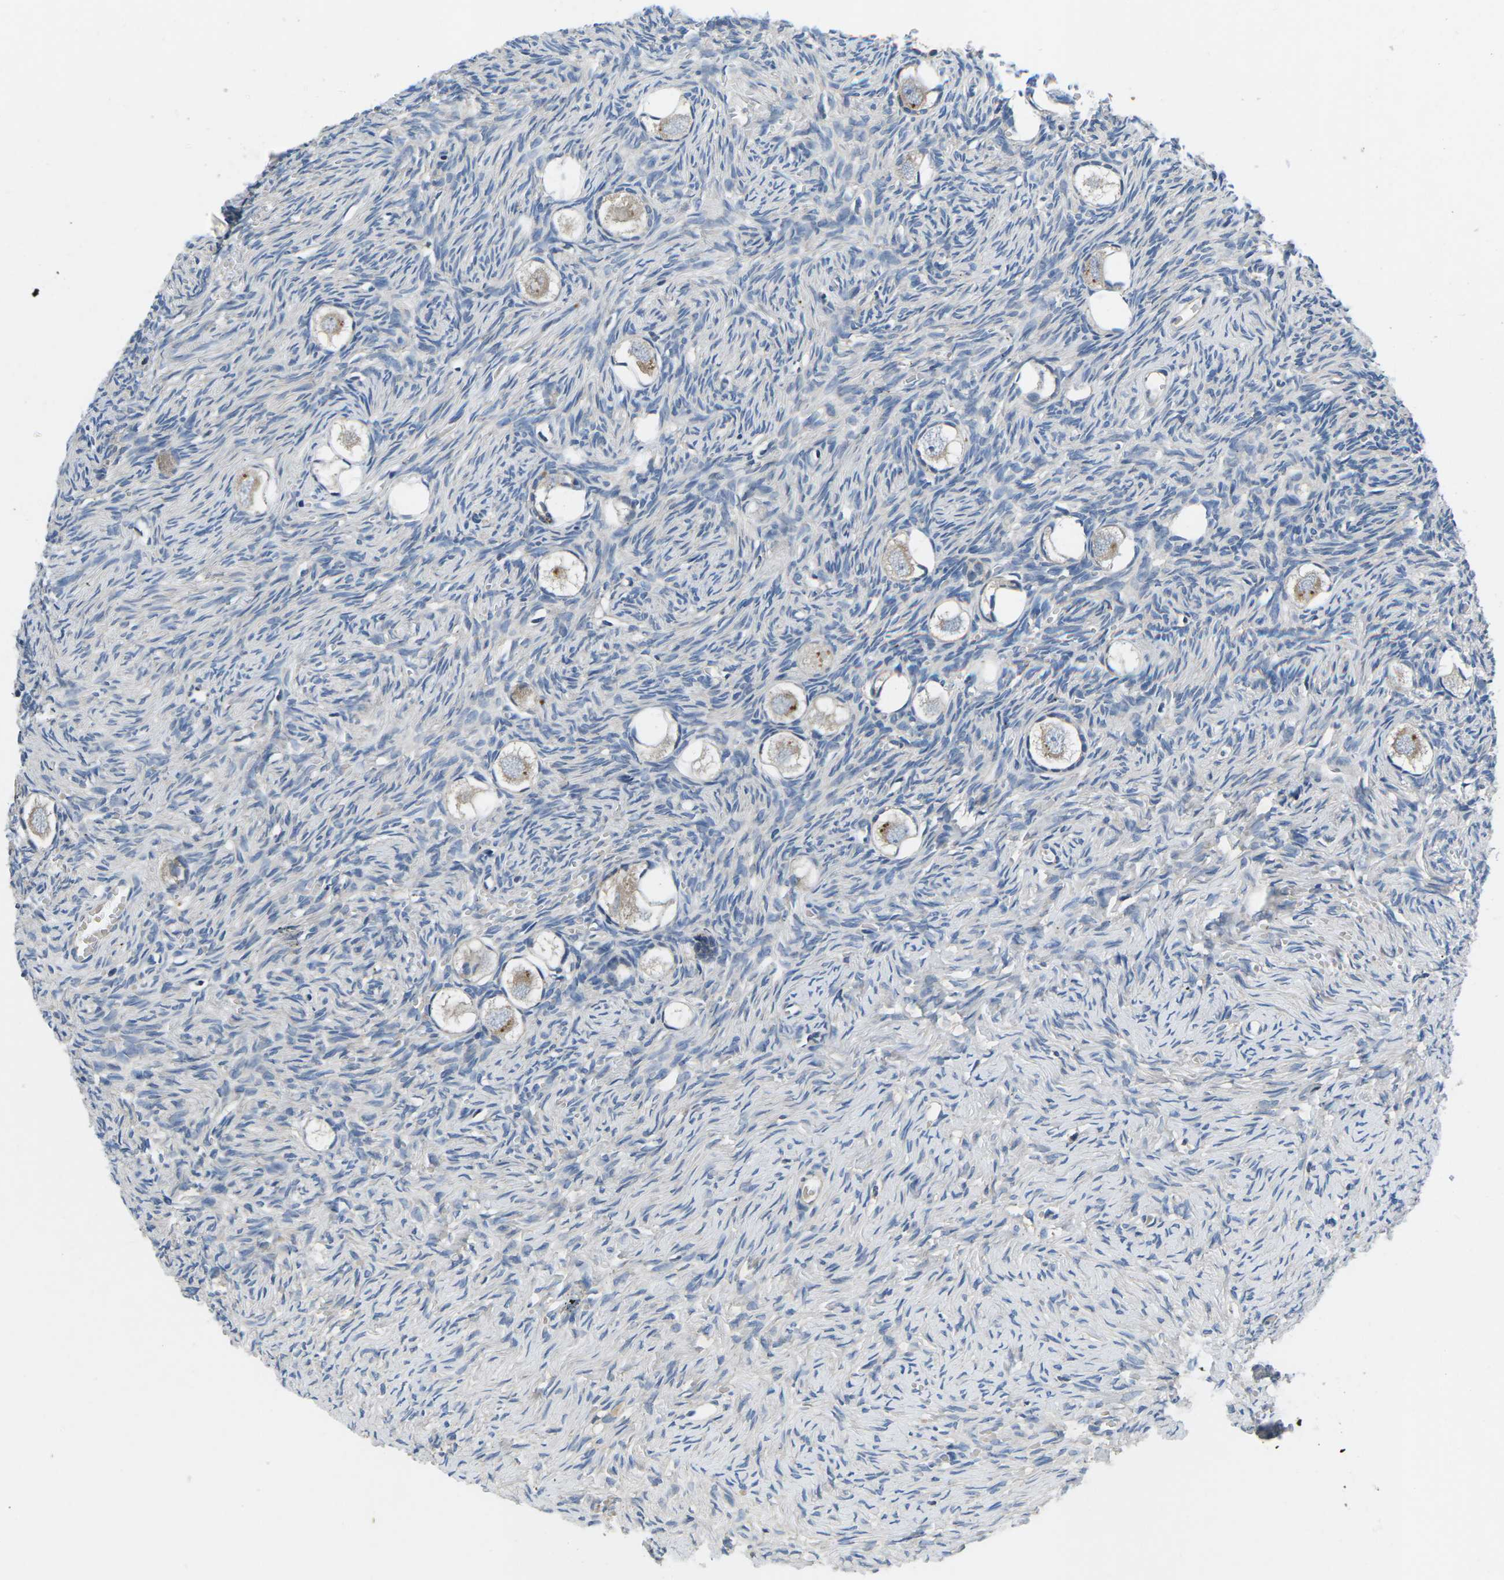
{"staining": {"intensity": "weak", "quantity": ">75%", "location": "cytoplasmic/membranous"}, "tissue": "ovary", "cell_type": "Follicle cells", "image_type": "normal", "snomed": [{"axis": "morphology", "description": "Normal tissue, NOS"}, {"axis": "topography", "description": "Ovary"}], "caption": "This micrograph demonstrates benign ovary stained with immunohistochemistry (IHC) to label a protein in brown. The cytoplasmic/membranous of follicle cells show weak positivity for the protein. Nuclei are counter-stained blue.", "gene": "PDCD6IP", "patient": {"sex": "female", "age": 27}}